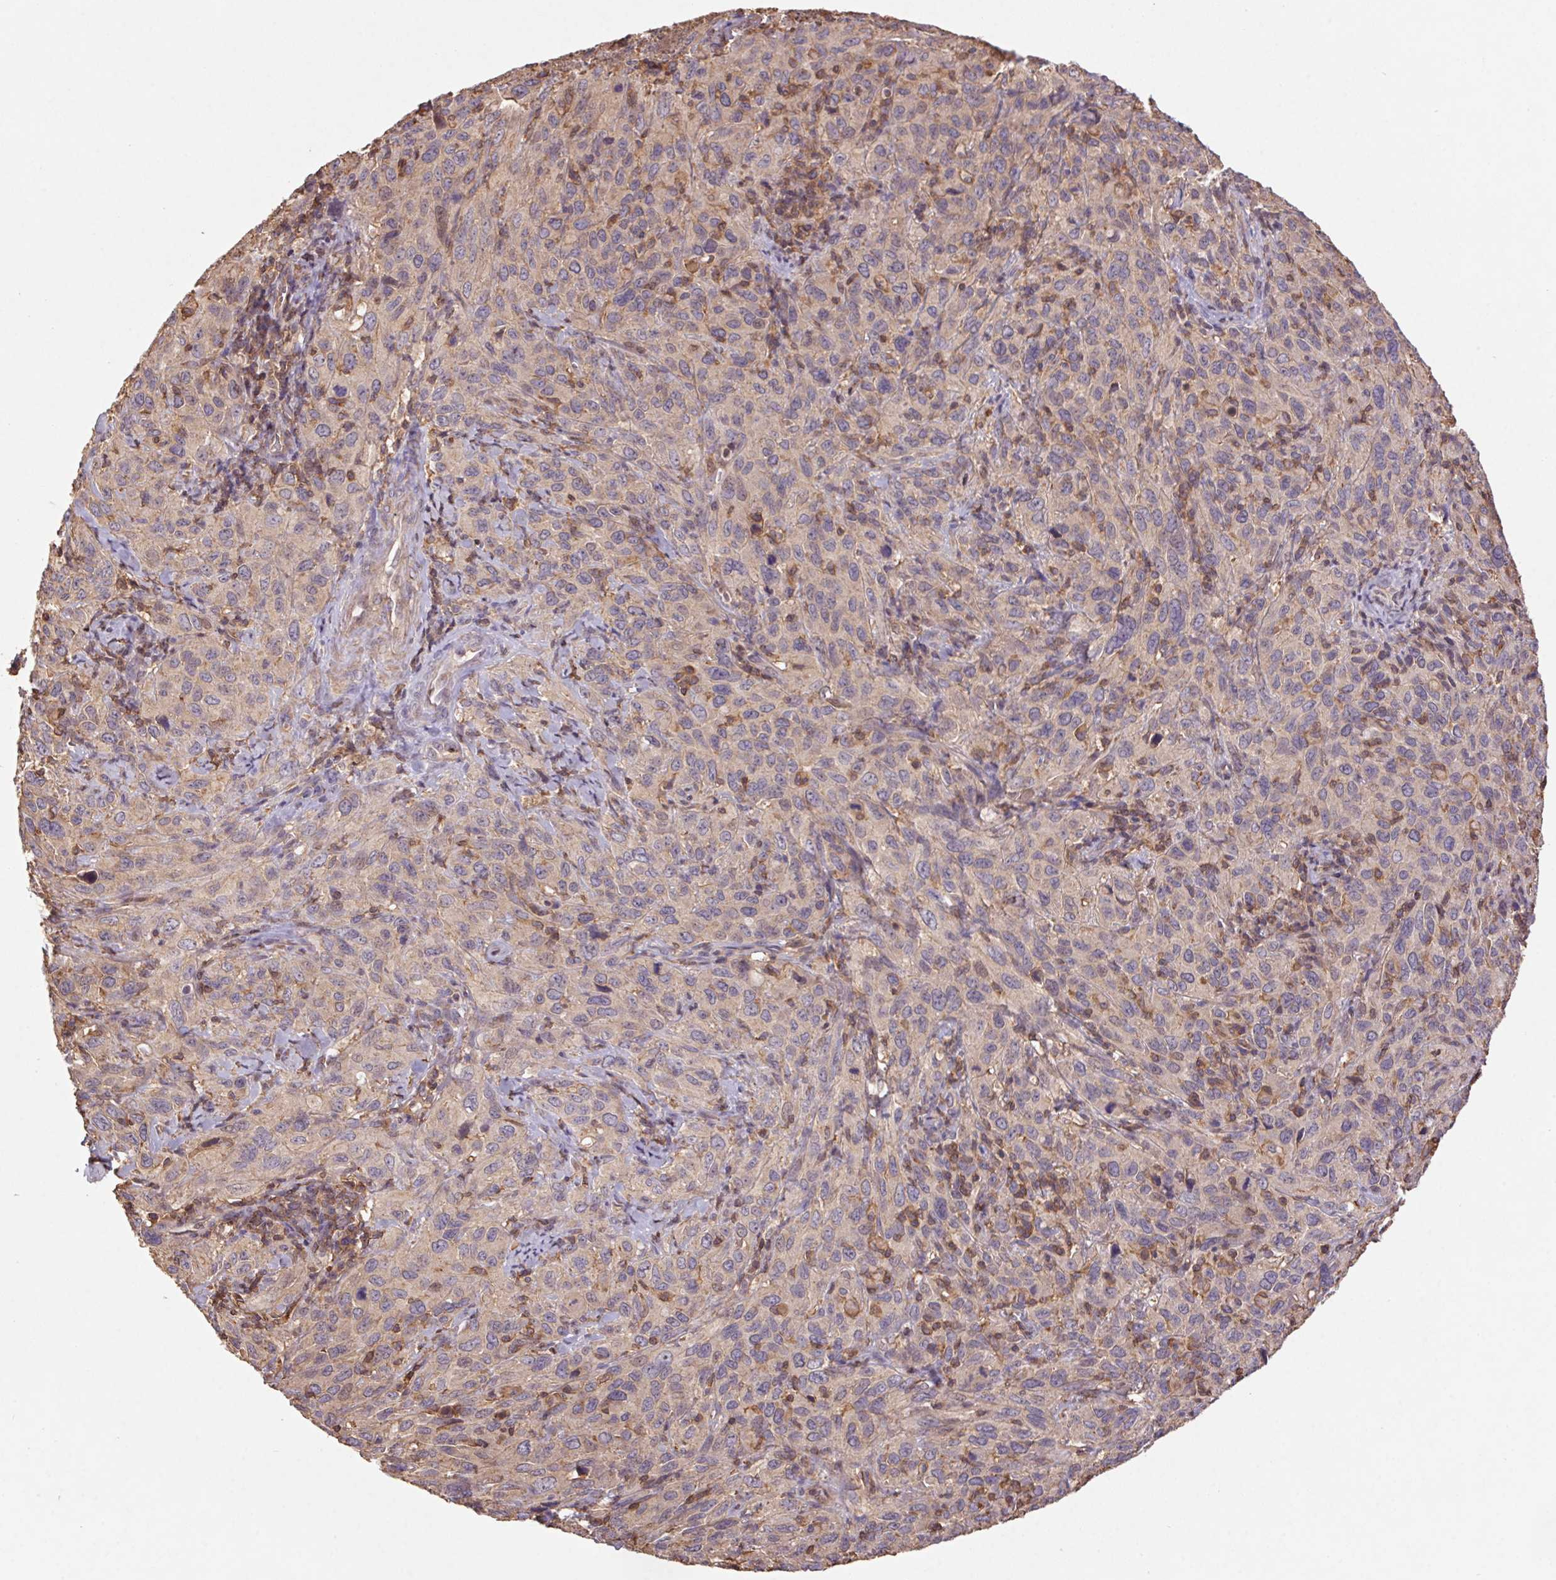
{"staining": {"intensity": "negative", "quantity": "none", "location": "none"}, "tissue": "cervical cancer", "cell_type": "Tumor cells", "image_type": "cancer", "snomed": [{"axis": "morphology", "description": "Normal tissue, NOS"}, {"axis": "morphology", "description": "Squamous cell carcinoma, NOS"}, {"axis": "topography", "description": "Cervix"}], "caption": "This photomicrograph is of cervical cancer stained with IHC to label a protein in brown with the nuclei are counter-stained blue. There is no staining in tumor cells.", "gene": "ATG10", "patient": {"sex": "female", "age": 51}}